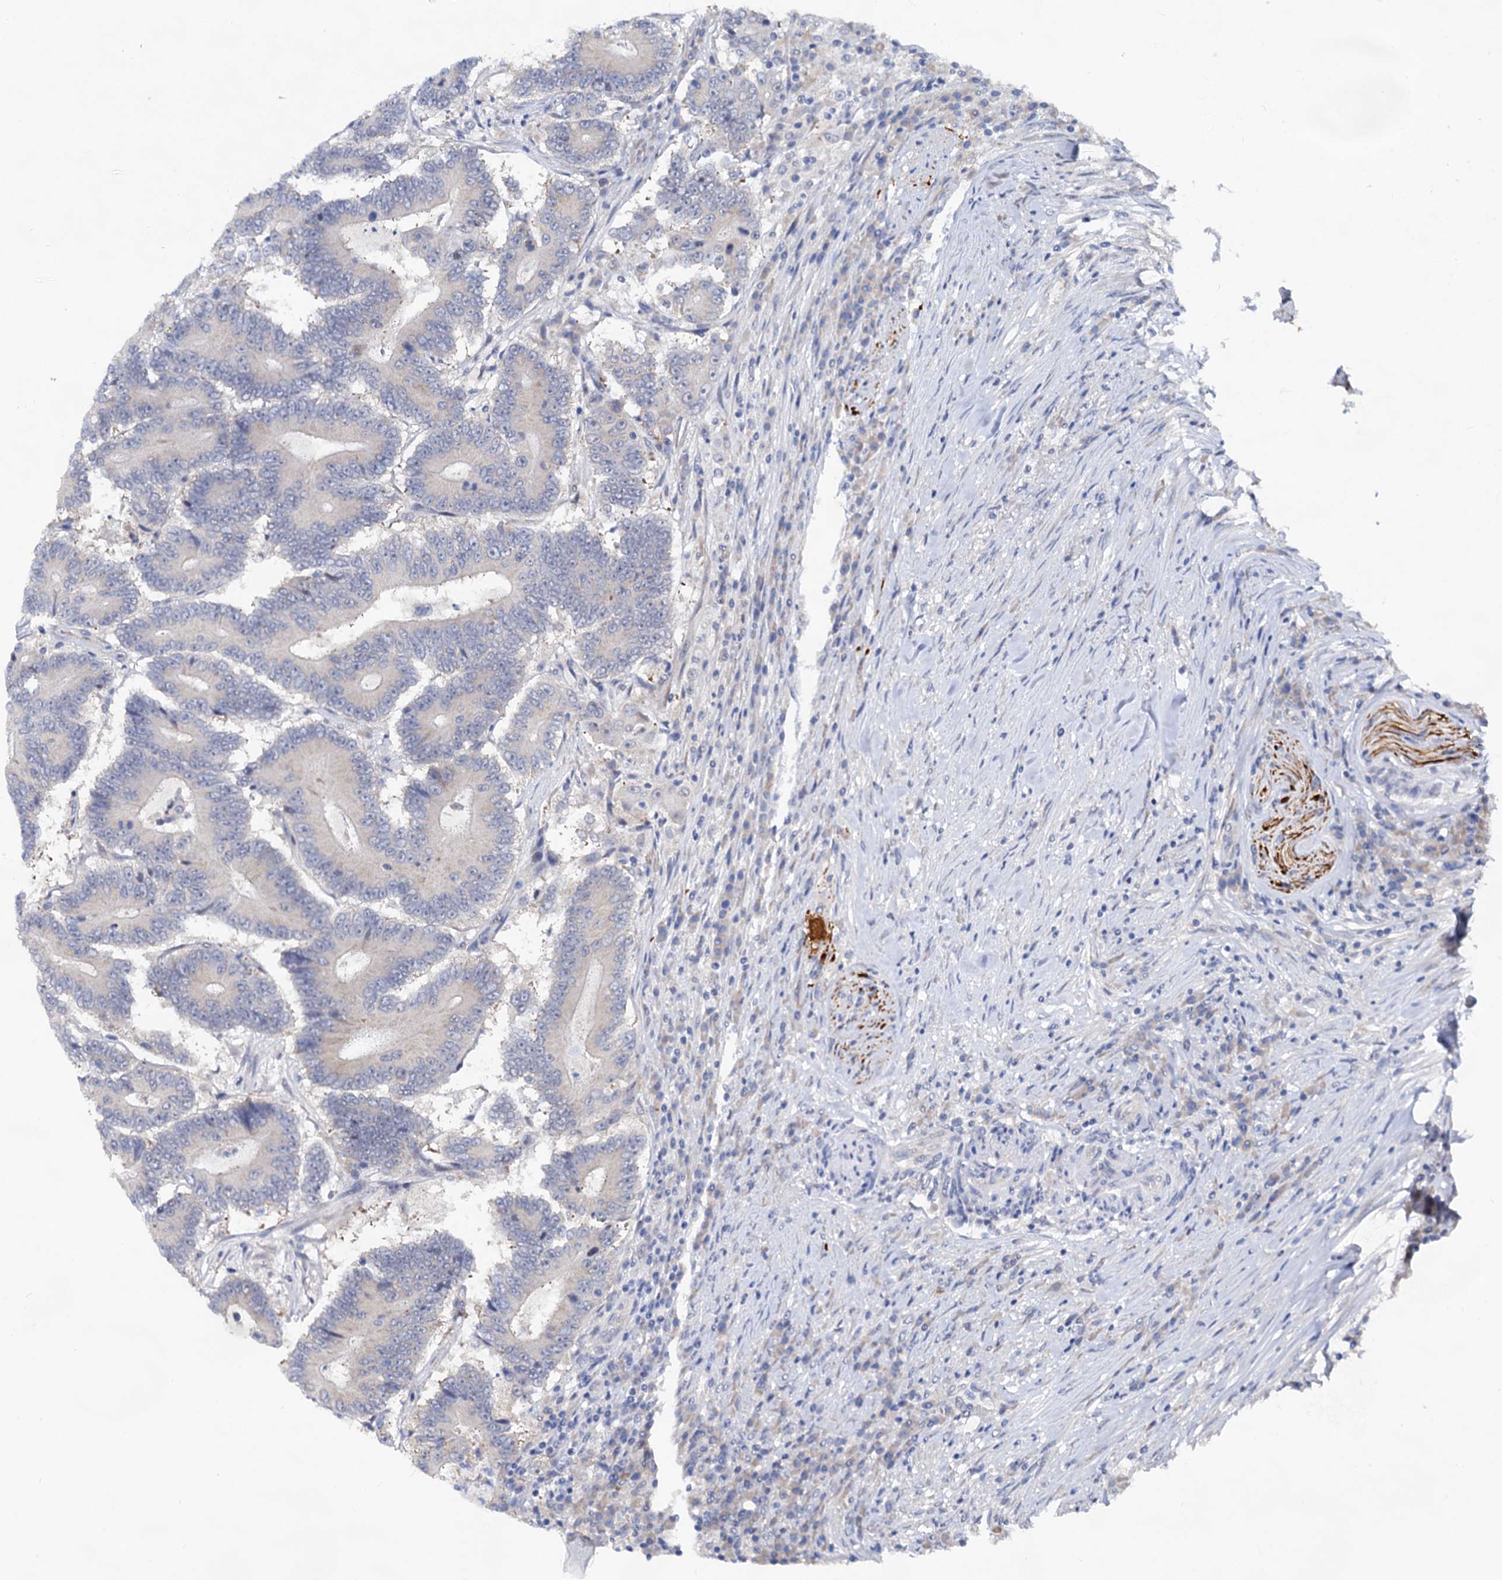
{"staining": {"intensity": "negative", "quantity": "none", "location": "none"}, "tissue": "colorectal cancer", "cell_type": "Tumor cells", "image_type": "cancer", "snomed": [{"axis": "morphology", "description": "Adenocarcinoma, NOS"}, {"axis": "topography", "description": "Colon"}], "caption": "Tumor cells are negative for brown protein staining in colorectal cancer (adenocarcinoma). The staining was performed using DAB (3,3'-diaminobenzidine) to visualize the protein expression in brown, while the nuclei were stained in blue with hematoxylin (Magnification: 20x).", "gene": "CAPRIN2", "patient": {"sex": "male", "age": 83}}